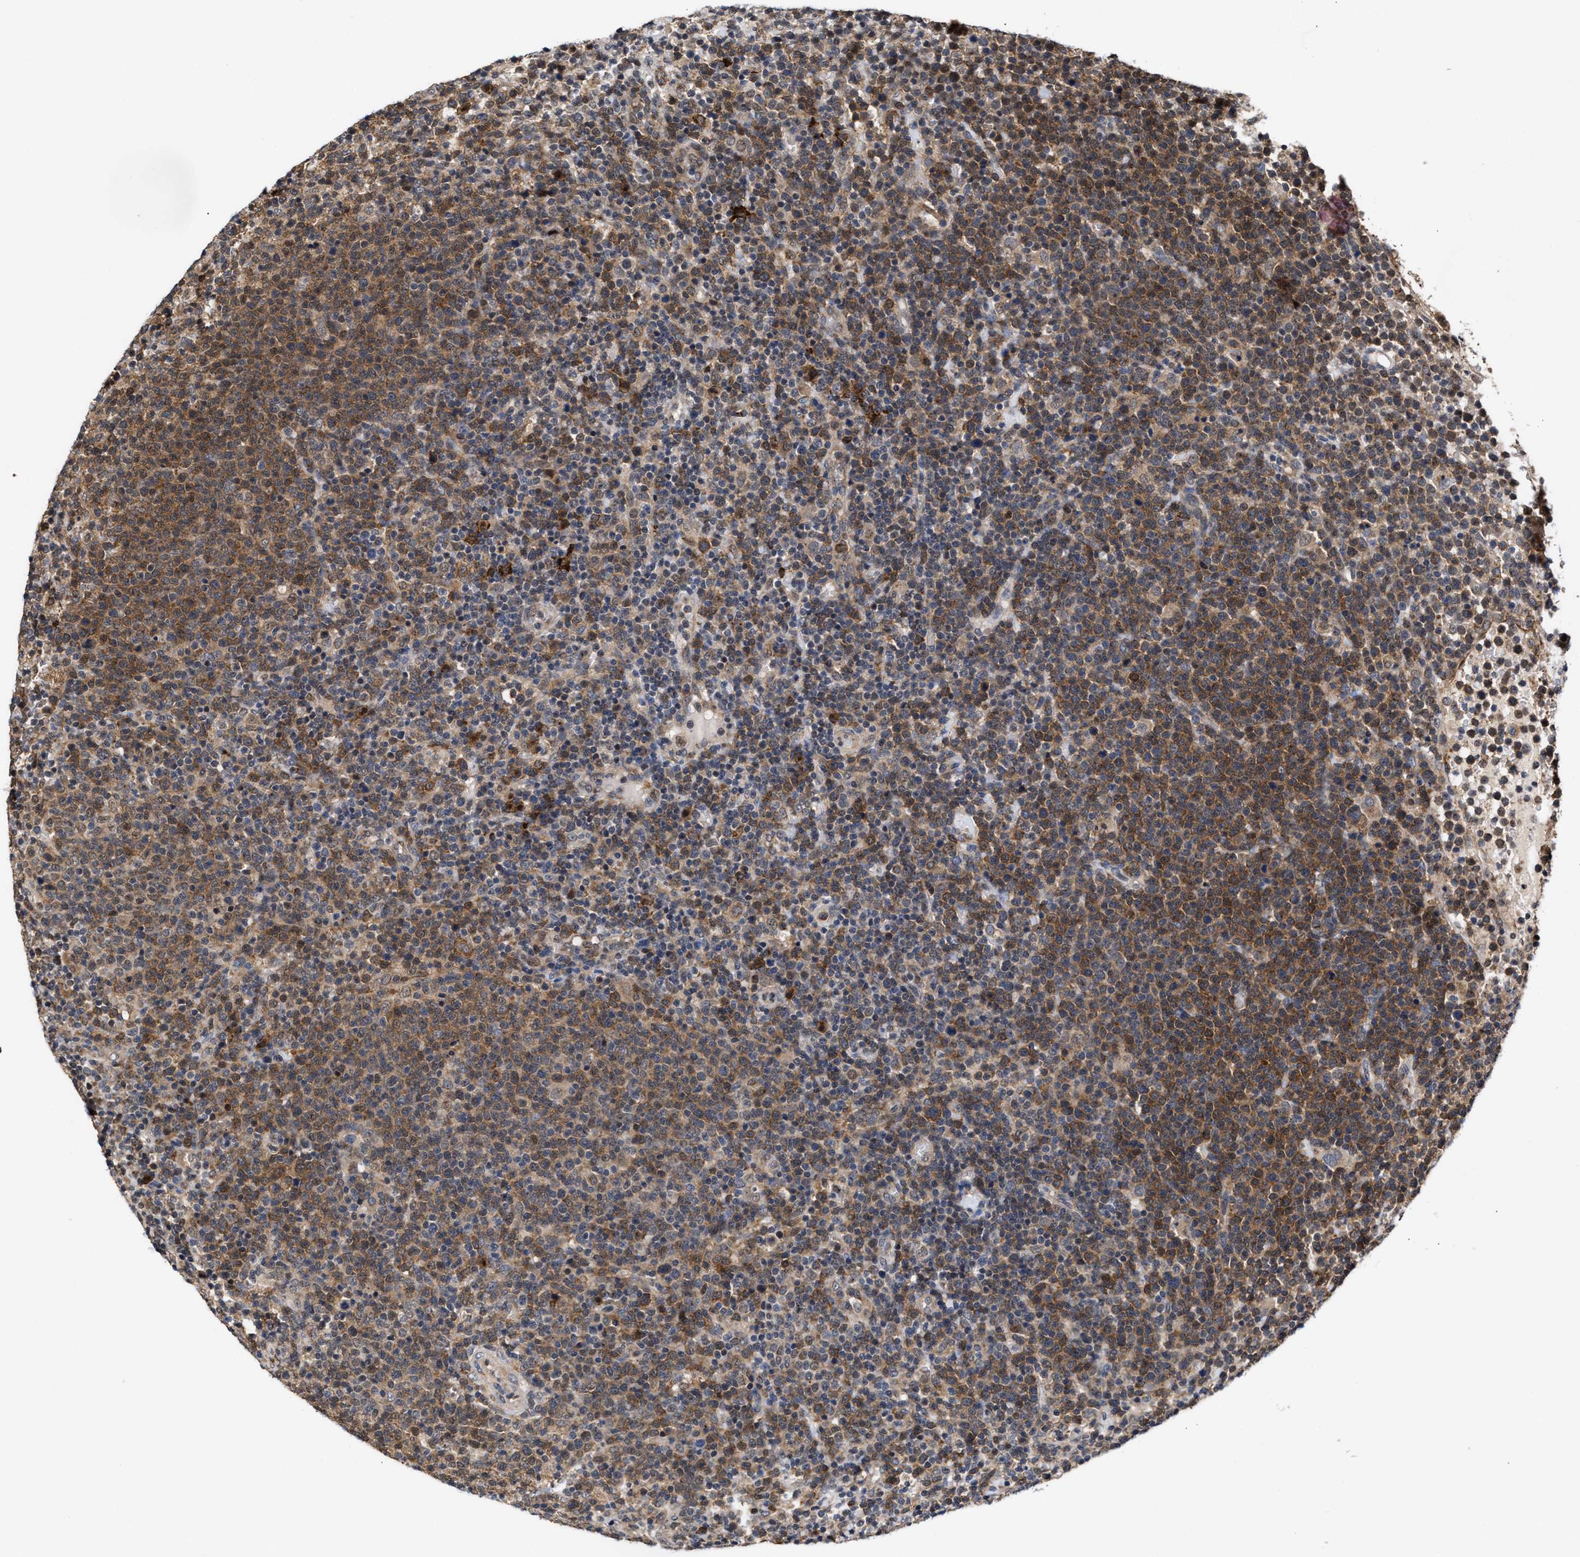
{"staining": {"intensity": "moderate", "quantity": ">75%", "location": "cytoplasmic/membranous"}, "tissue": "lymphoma", "cell_type": "Tumor cells", "image_type": "cancer", "snomed": [{"axis": "morphology", "description": "Malignant lymphoma, non-Hodgkin's type, High grade"}, {"axis": "topography", "description": "Lymph node"}], "caption": "Human malignant lymphoma, non-Hodgkin's type (high-grade) stained with a protein marker exhibits moderate staining in tumor cells.", "gene": "CLIP2", "patient": {"sex": "male", "age": 61}}